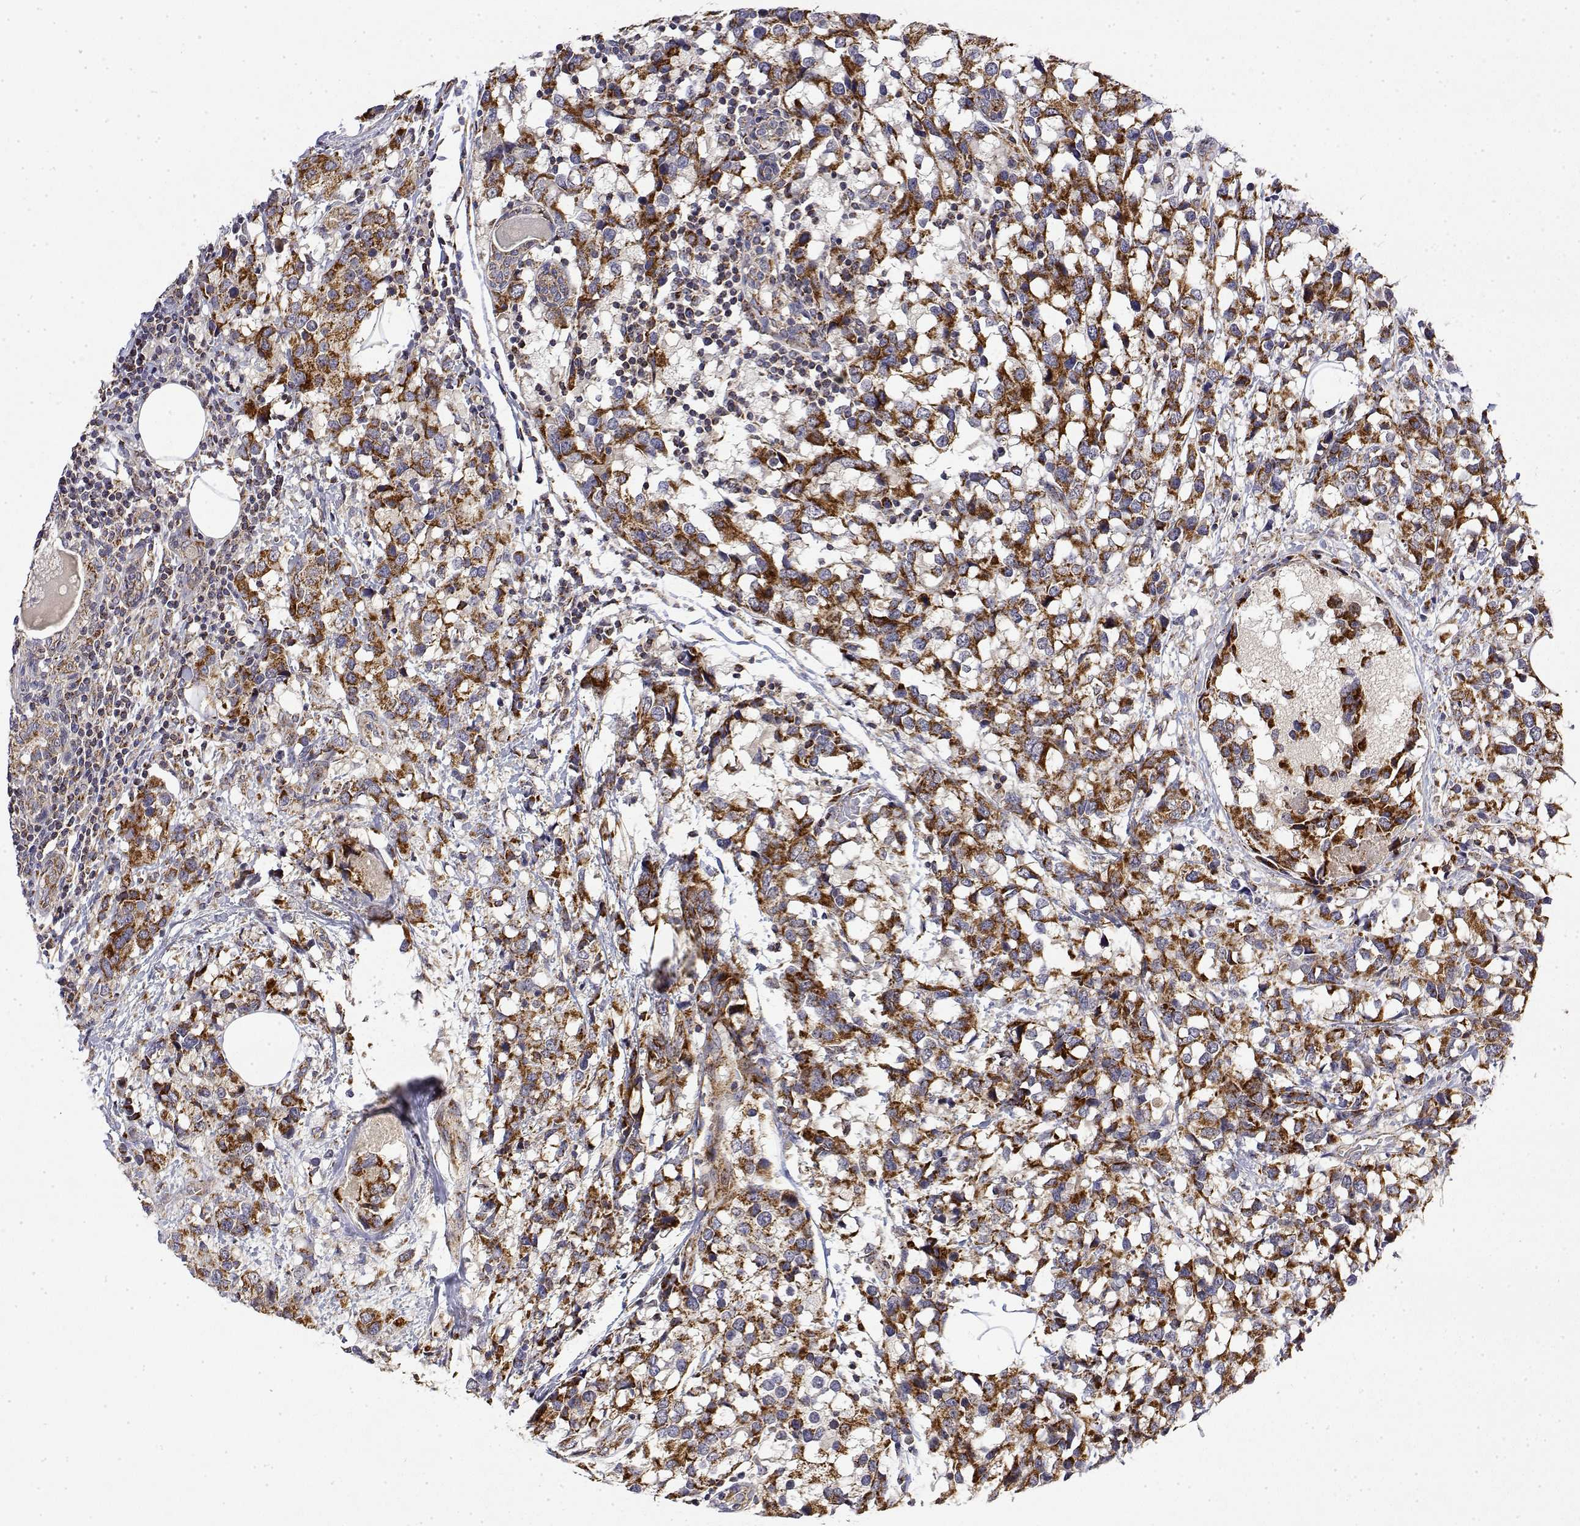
{"staining": {"intensity": "strong", "quantity": ">75%", "location": "cytoplasmic/membranous"}, "tissue": "breast cancer", "cell_type": "Tumor cells", "image_type": "cancer", "snomed": [{"axis": "morphology", "description": "Lobular carcinoma"}, {"axis": "topography", "description": "Breast"}], "caption": "Protein staining of breast cancer (lobular carcinoma) tissue displays strong cytoplasmic/membranous positivity in about >75% of tumor cells.", "gene": "GADD45GIP1", "patient": {"sex": "female", "age": 59}}